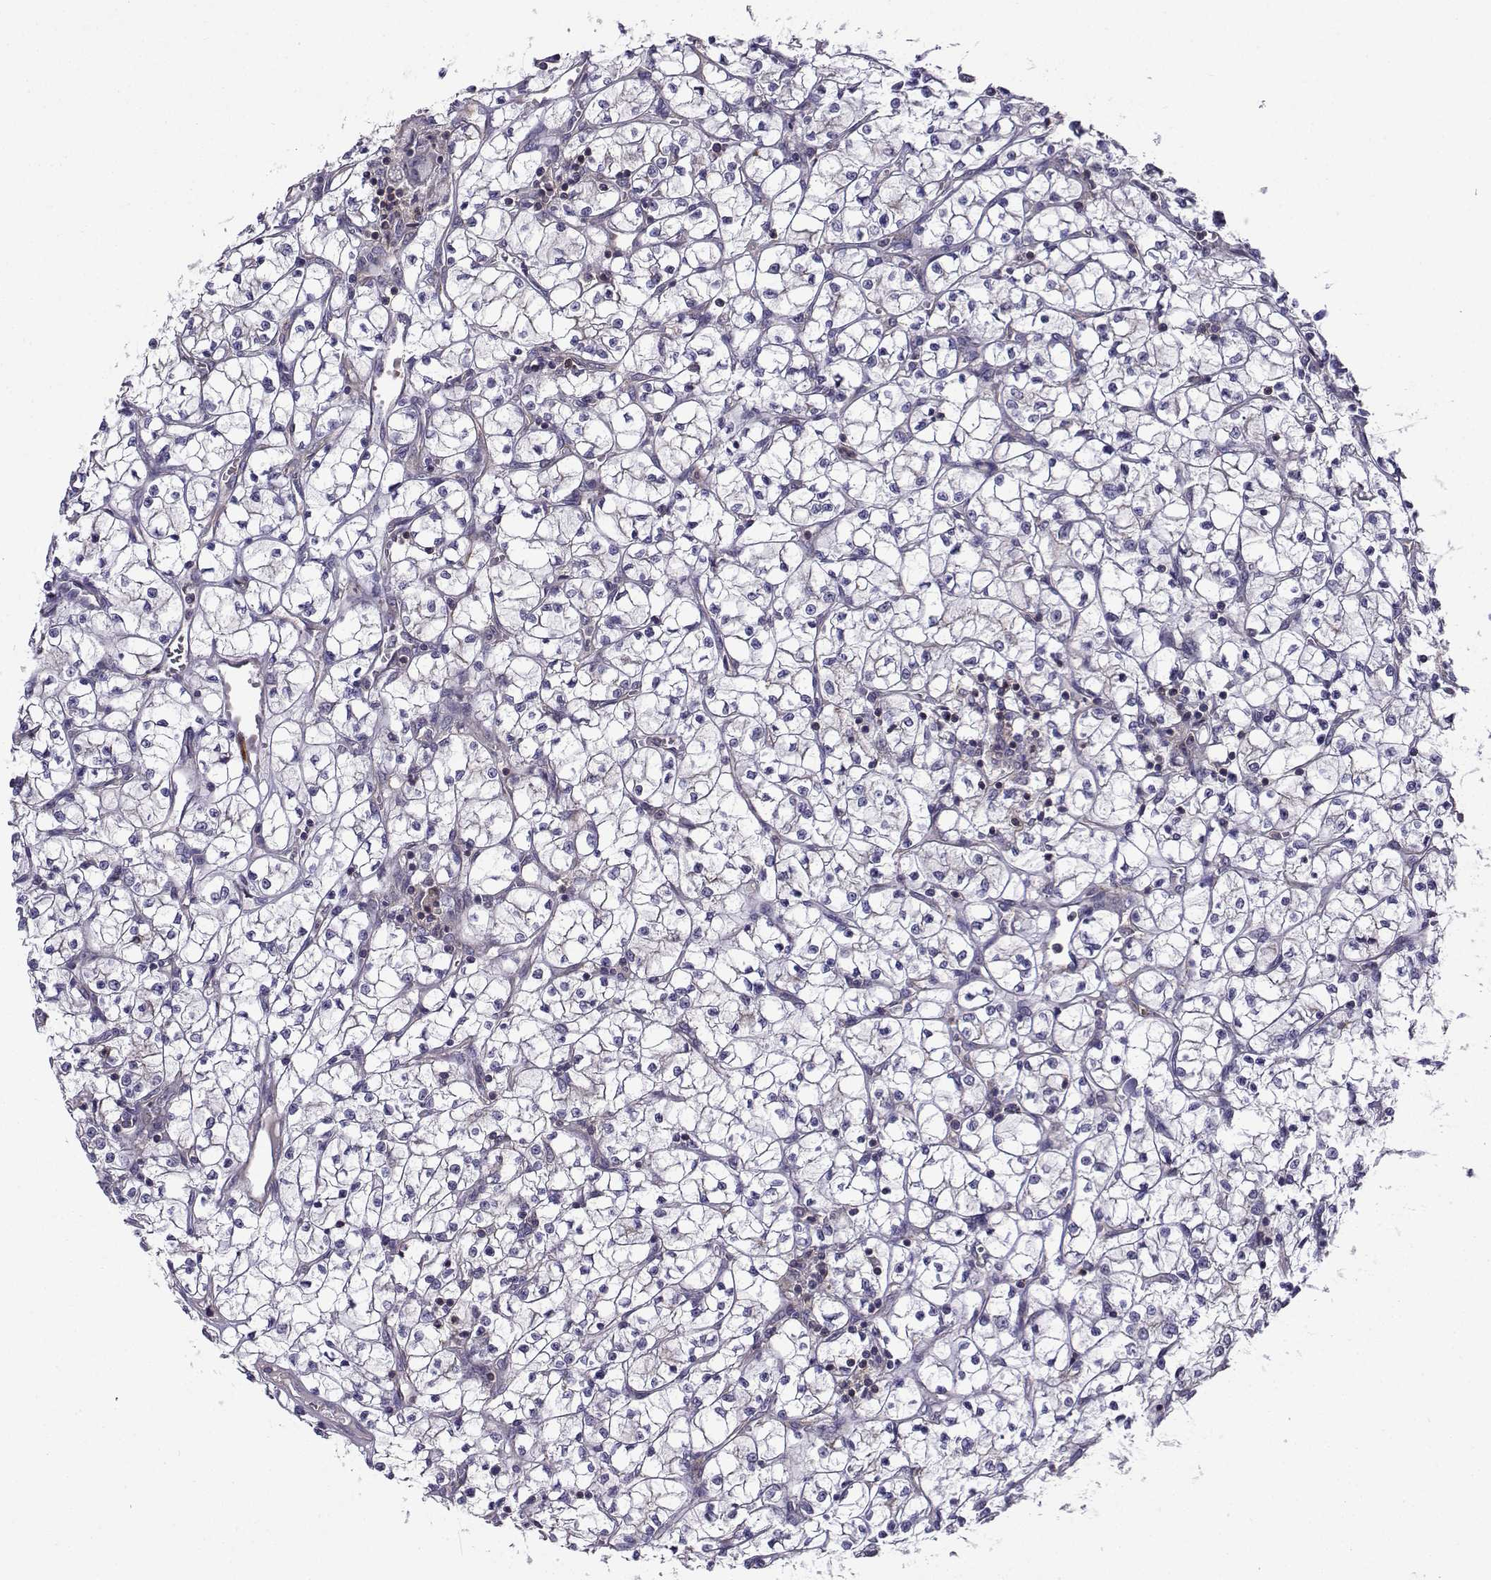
{"staining": {"intensity": "negative", "quantity": "none", "location": "none"}, "tissue": "renal cancer", "cell_type": "Tumor cells", "image_type": "cancer", "snomed": [{"axis": "morphology", "description": "Adenocarcinoma, NOS"}, {"axis": "topography", "description": "Kidney"}], "caption": "Immunohistochemical staining of renal adenocarcinoma exhibits no significant expression in tumor cells.", "gene": "ITGB8", "patient": {"sex": "female", "age": 64}}